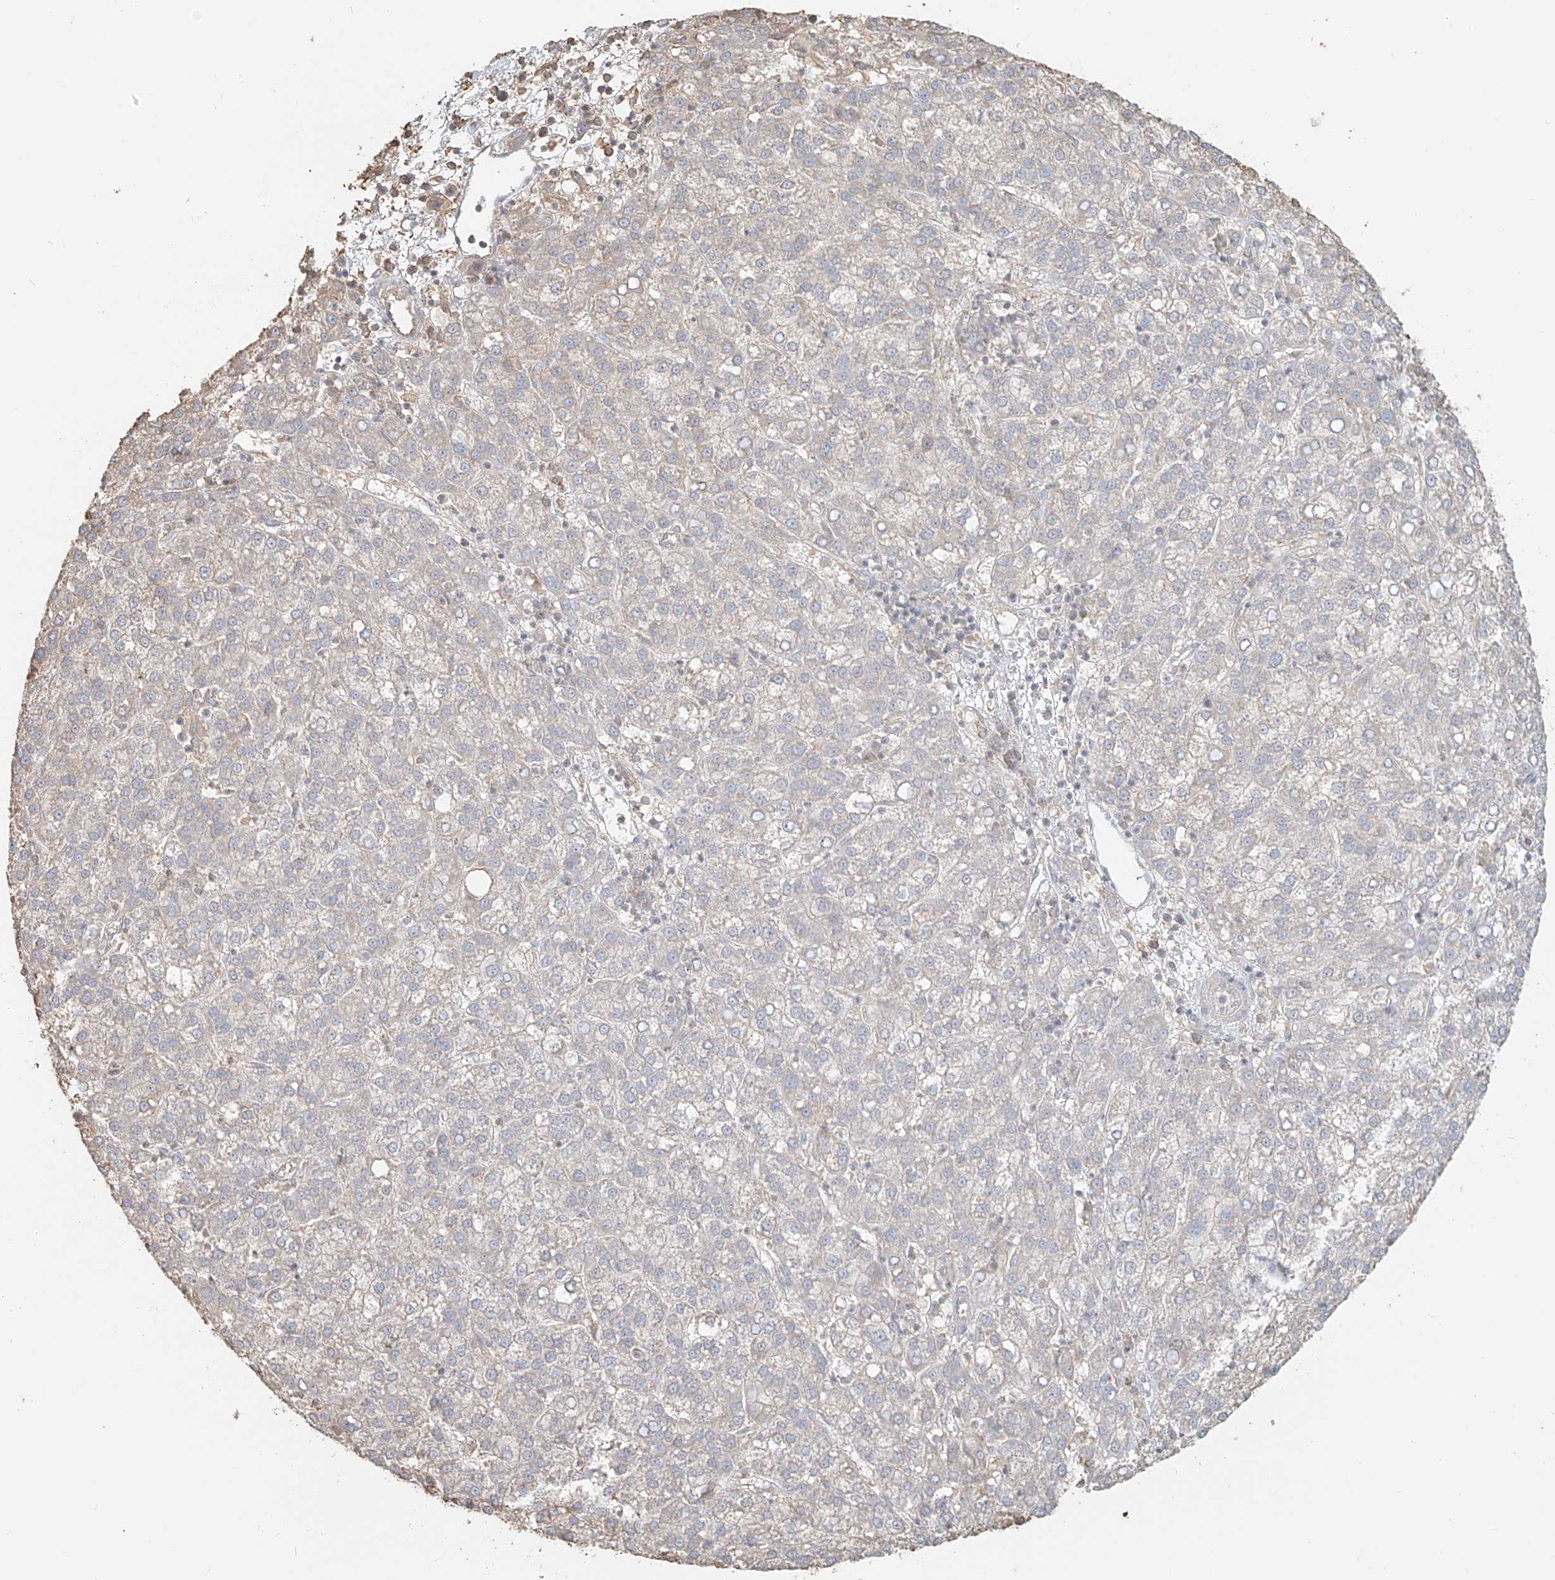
{"staining": {"intensity": "negative", "quantity": "none", "location": "none"}, "tissue": "liver cancer", "cell_type": "Tumor cells", "image_type": "cancer", "snomed": [{"axis": "morphology", "description": "Carcinoma, Hepatocellular, NOS"}, {"axis": "topography", "description": "Liver"}], "caption": "Photomicrograph shows no significant protein positivity in tumor cells of liver hepatocellular carcinoma.", "gene": "NPHS1", "patient": {"sex": "female", "age": 58}}